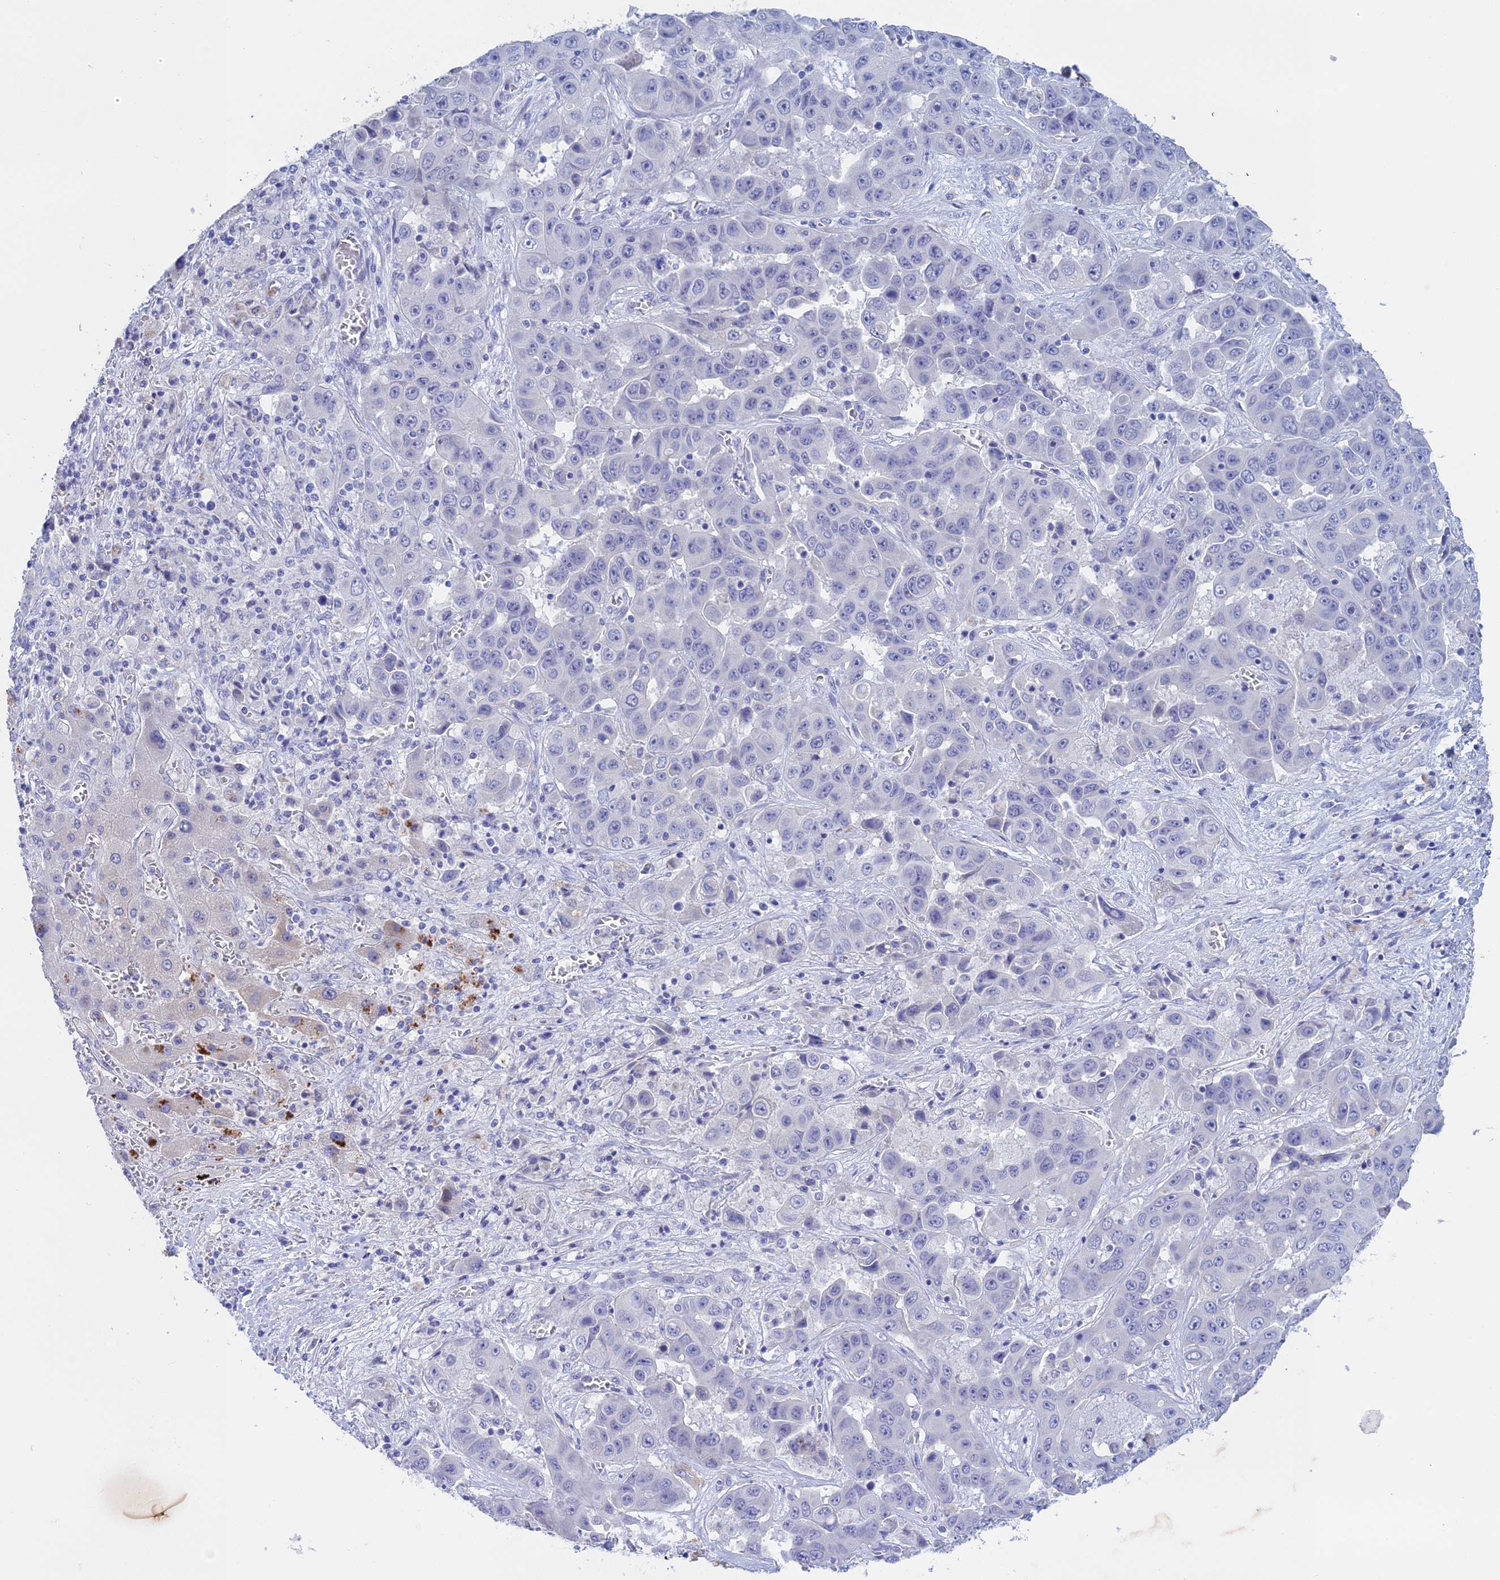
{"staining": {"intensity": "negative", "quantity": "none", "location": "none"}, "tissue": "liver cancer", "cell_type": "Tumor cells", "image_type": "cancer", "snomed": [{"axis": "morphology", "description": "Cholangiocarcinoma"}, {"axis": "topography", "description": "Liver"}], "caption": "DAB (3,3'-diaminobenzidine) immunohistochemical staining of human liver cancer exhibits no significant positivity in tumor cells.", "gene": "BTBD19", "patient": {"sex": "female", "age": 52}}